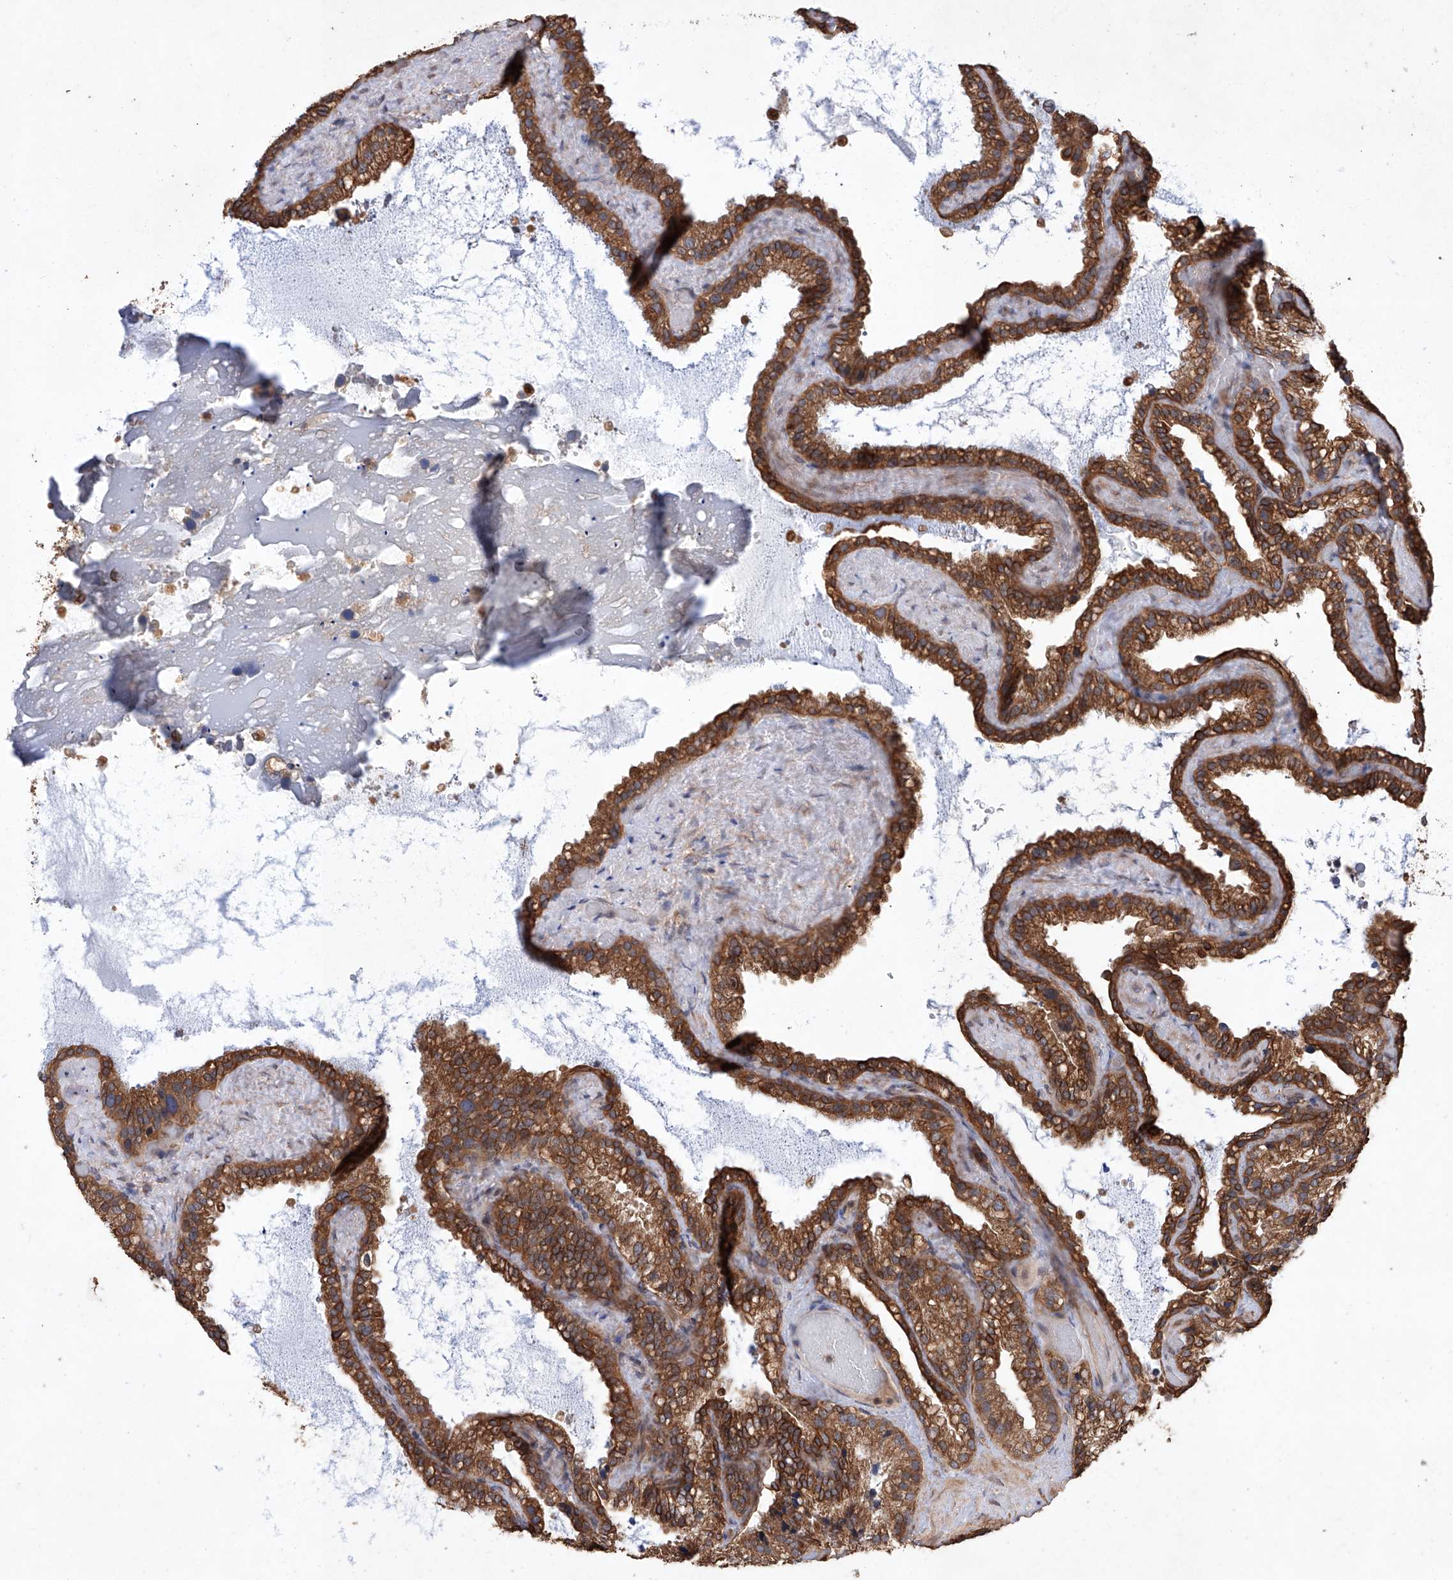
{"staining": {"intensity": "strong", "quantity": ">75%", "location": "cytoplasmic/membranous"}, "tissue": "seminal vesicle", "cell_type": "Glandular cells", "image_type": "normal", "snomed": [{"axis": "morphology", "description": "Normal tissue, NOS"}, {"axis": "topography", "description": "Prostate"}, {"axis": "topography", "description": "Seminal veicle"}], "caption": "Approximately >75% of glandular cells in normal human seminal vesicle show strong cytoplasmic/membranous protein staining as visualized by brown immunohistochemical staining.", "gene": "LURAP1", "patient": {"sex": "male", "age": 68}}